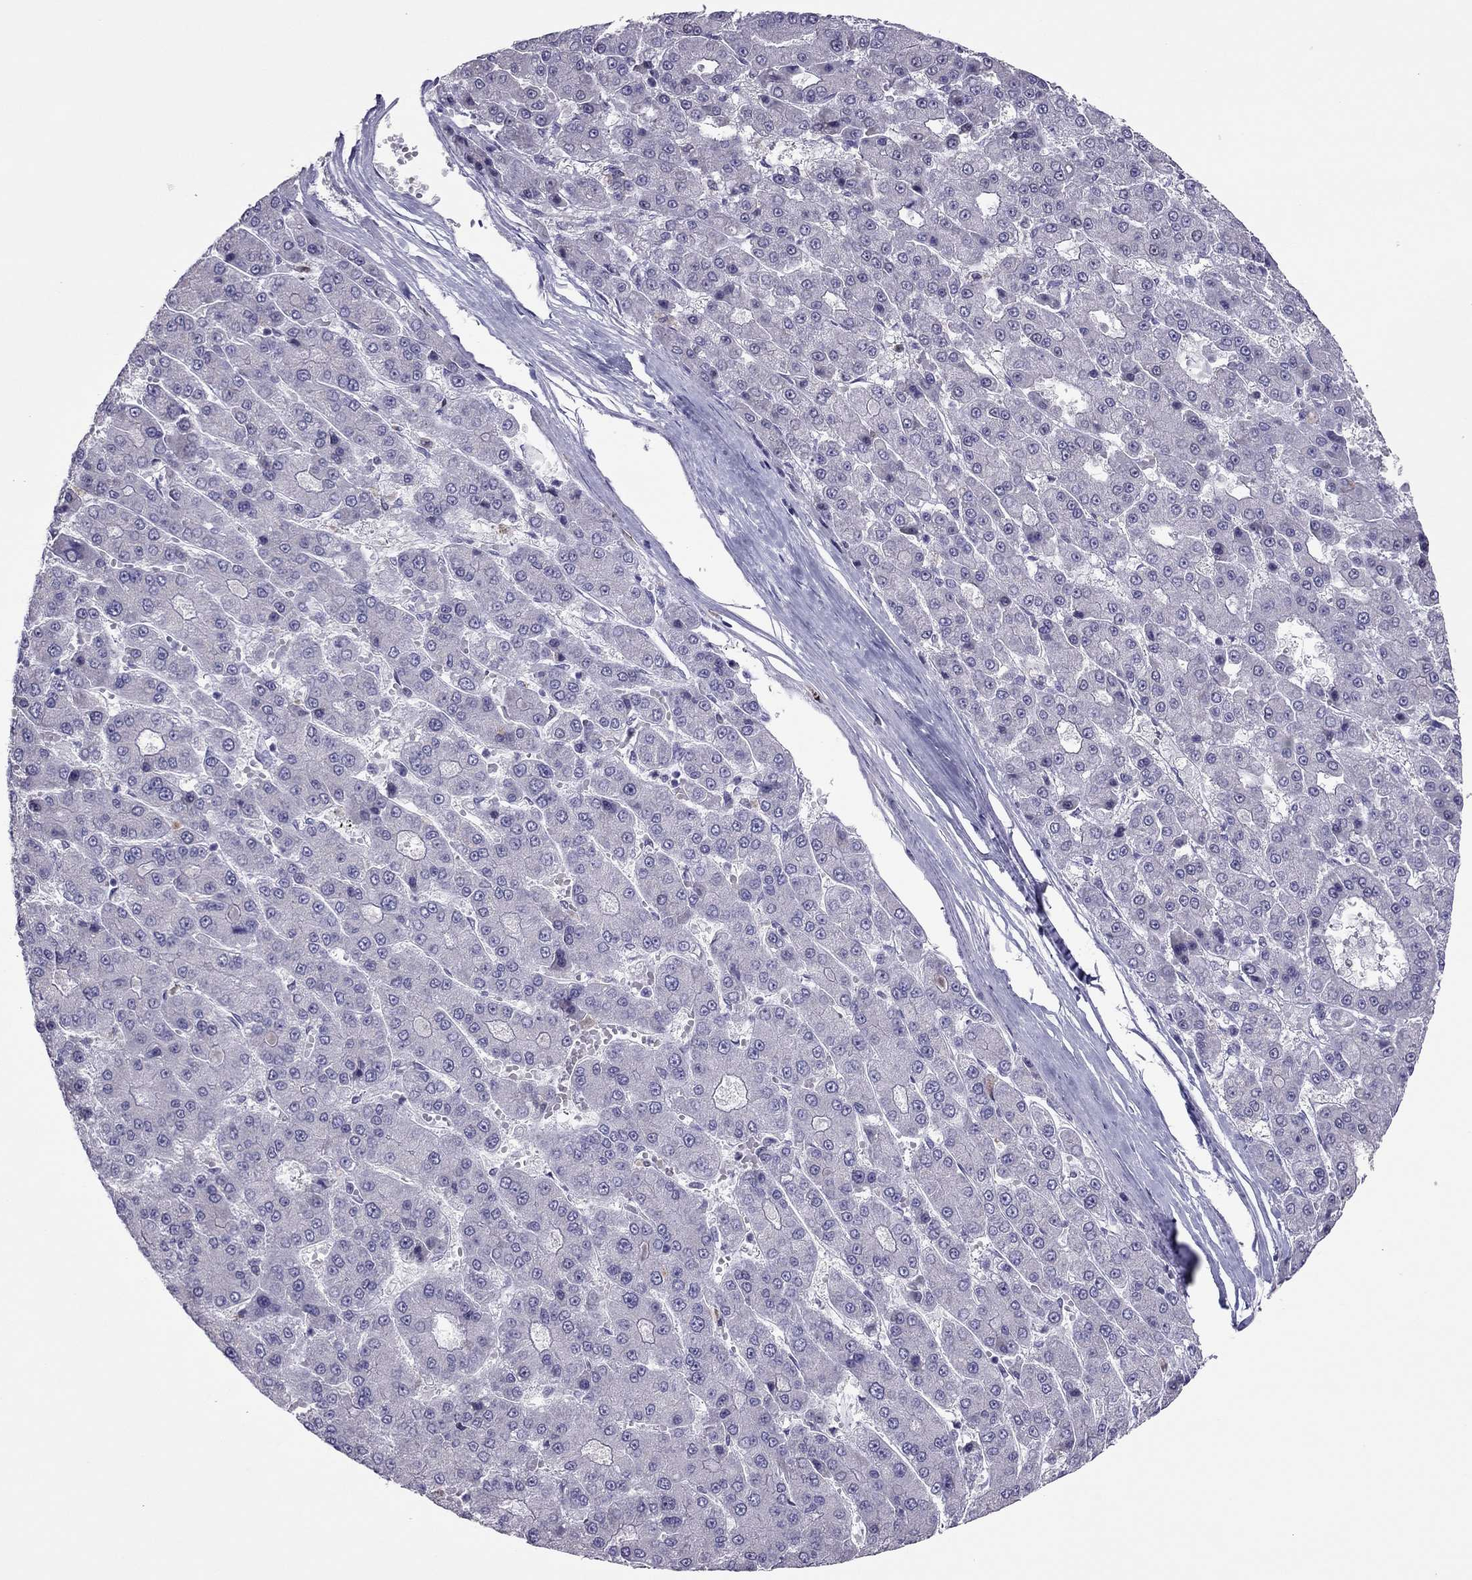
{"staining": {"intensity": "negative", "quantity": "none", "location": "none"}, "tissue": "liver cancer", "cell_type": "Tumor cells", "image_type": "cancer", "snomed": [{"axis": "morphology", "description": "Carcinoma, Hepatocellular, NOS"}, {"axis": "topography", "description": "Liver"}], "caption": "DAB (3,3'-diaminobenzidine) immunohistochemical staining of hepatocellular carcinoma (liver) demonstrates no significant expression in tumor cells.", "gene": "SPINT3", "patient": {"sex": "male", "age": 70}}